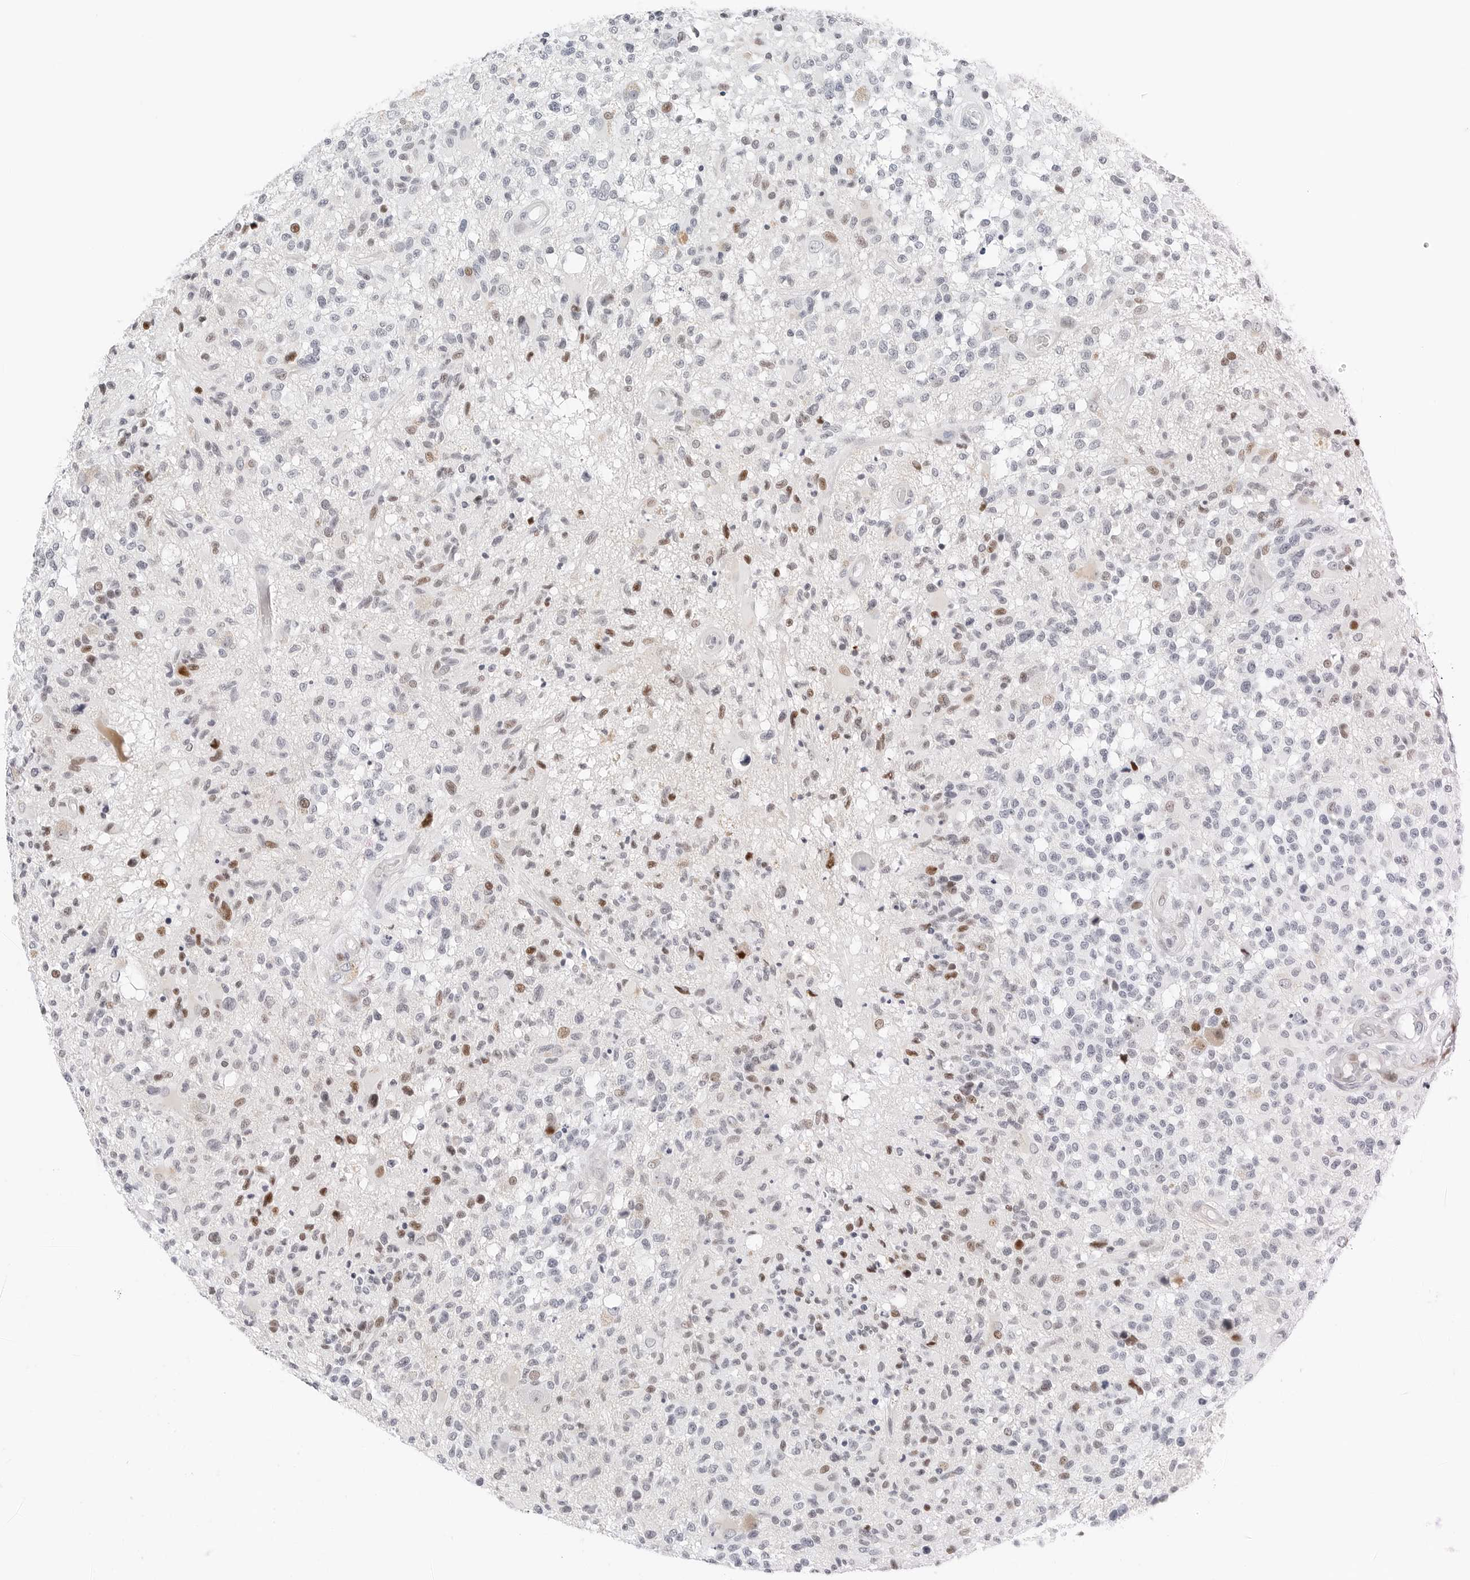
{"staining": {"intensity": "moderate", "quantity": "<25%", "location": "nuclear"}, "tissue": "glioma", "cell_type": "Tumor cells", "image_type": "cancer", "snomed": [{"axis": "morphology", "description": "Glioma, malignant, High grade"}, {"axis": "morphology", "description": "Glioblastoma, NOS"}, {"axis": "topography", "description": "Brain"}], "caption": "Human glioma stained with a protein marker exhibits moderate staining in tumor cells.", "gene": "NTMT2", "patient": {"sex": "male", "age": 60}}